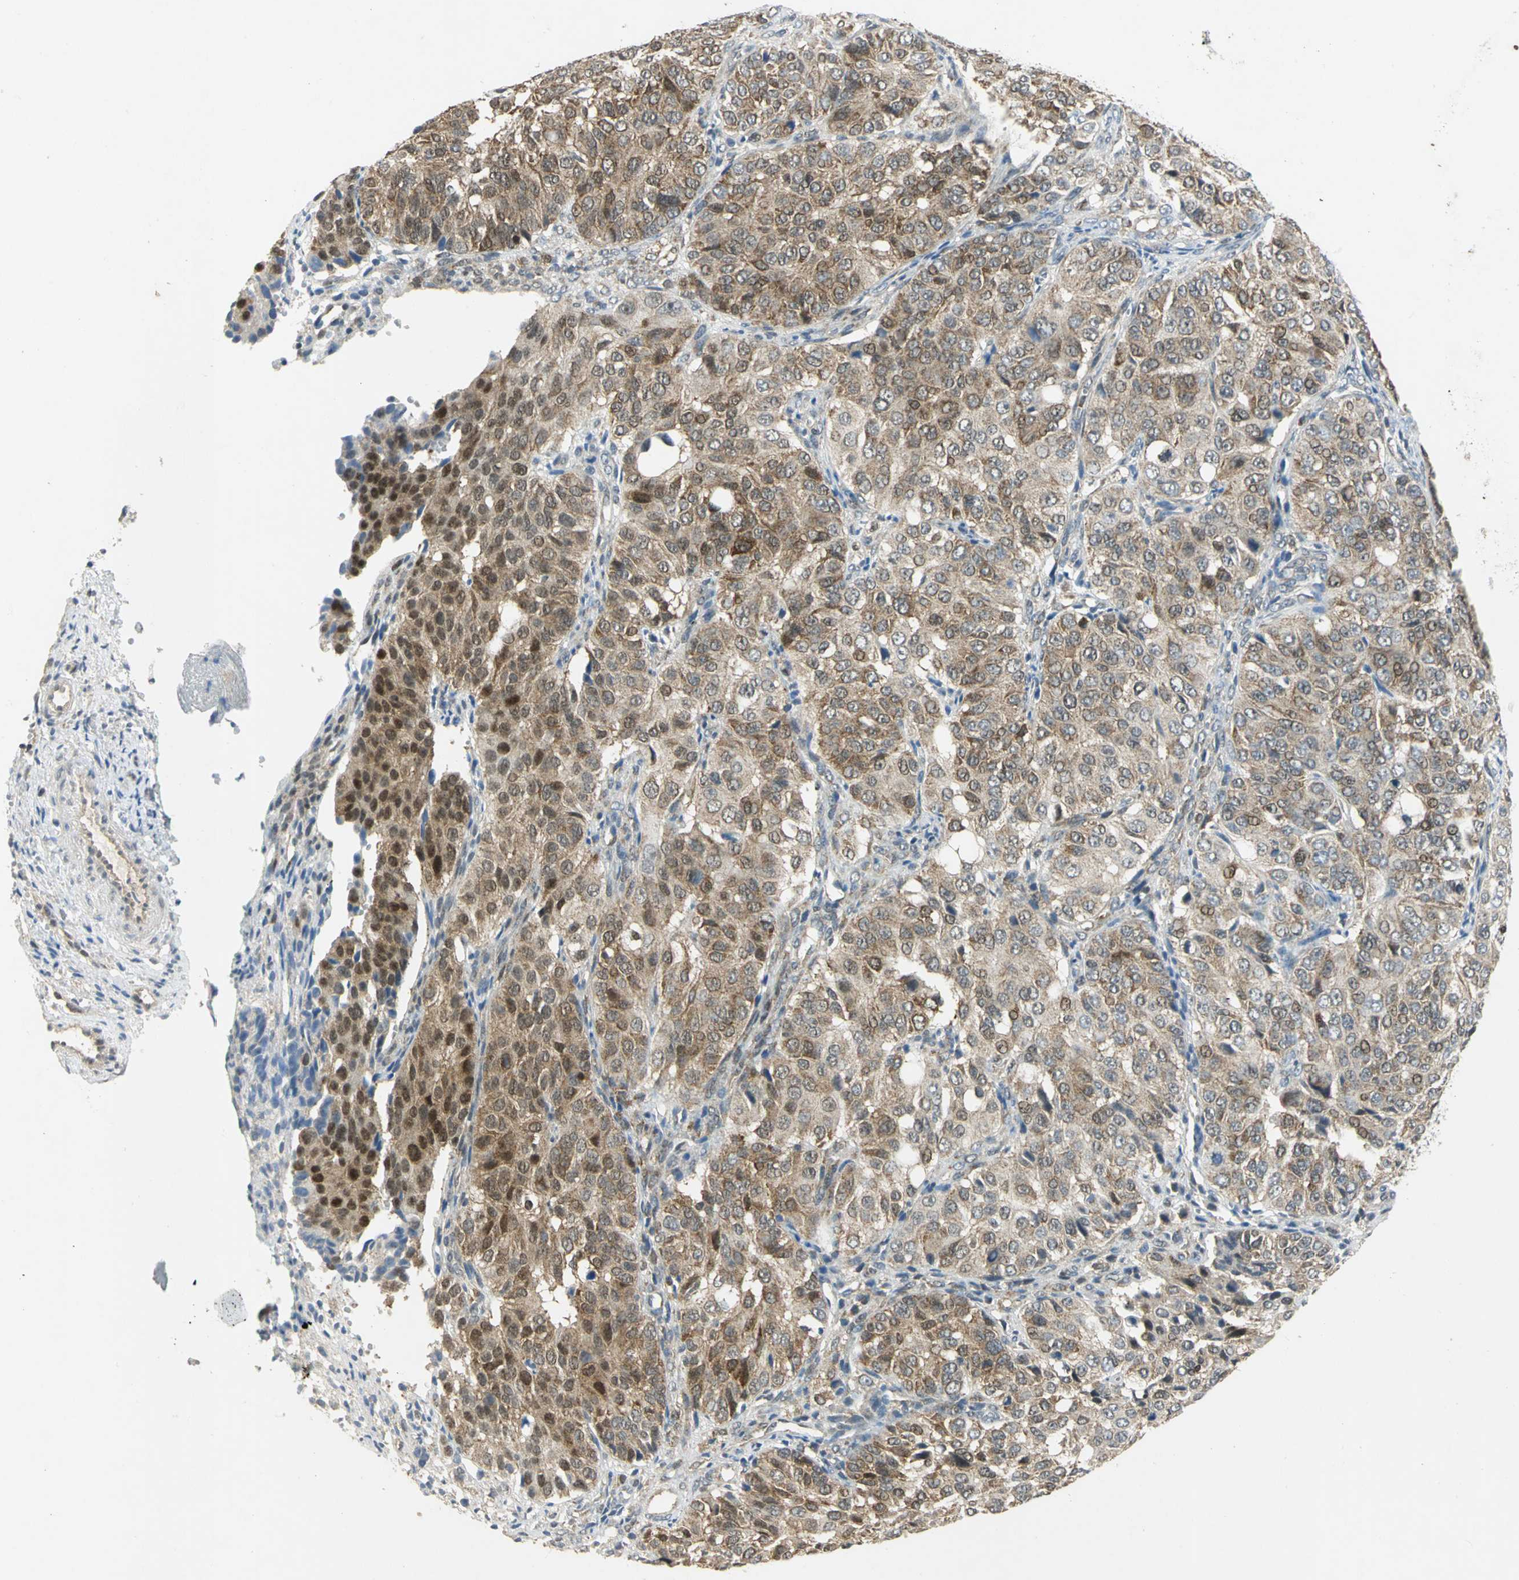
{"staining": {"intensity": "moderate", "quantity": ">75%", "location": "cytoplasmic/membranous,nuclear"}, "tissue": "ovarian cancer", "cell_type": "Tumor cells", "image_type": "cancer", "snomed": [{"axis": "morphology", "description": "Carcinoma, endometroid"}, {"axis": "topography", "description": "Ovary"}], "caption": "An image of human endometroid carcinoma (ovarian) stained for a protein displays moderate cytoplasmic/membranous and nuclear brown staining in tumor cells. (brown staining indicates protein expression, while blue staining denotes nuclei).", "gene": "PPIA", "patient": {"sex": "female", "age": 51}}